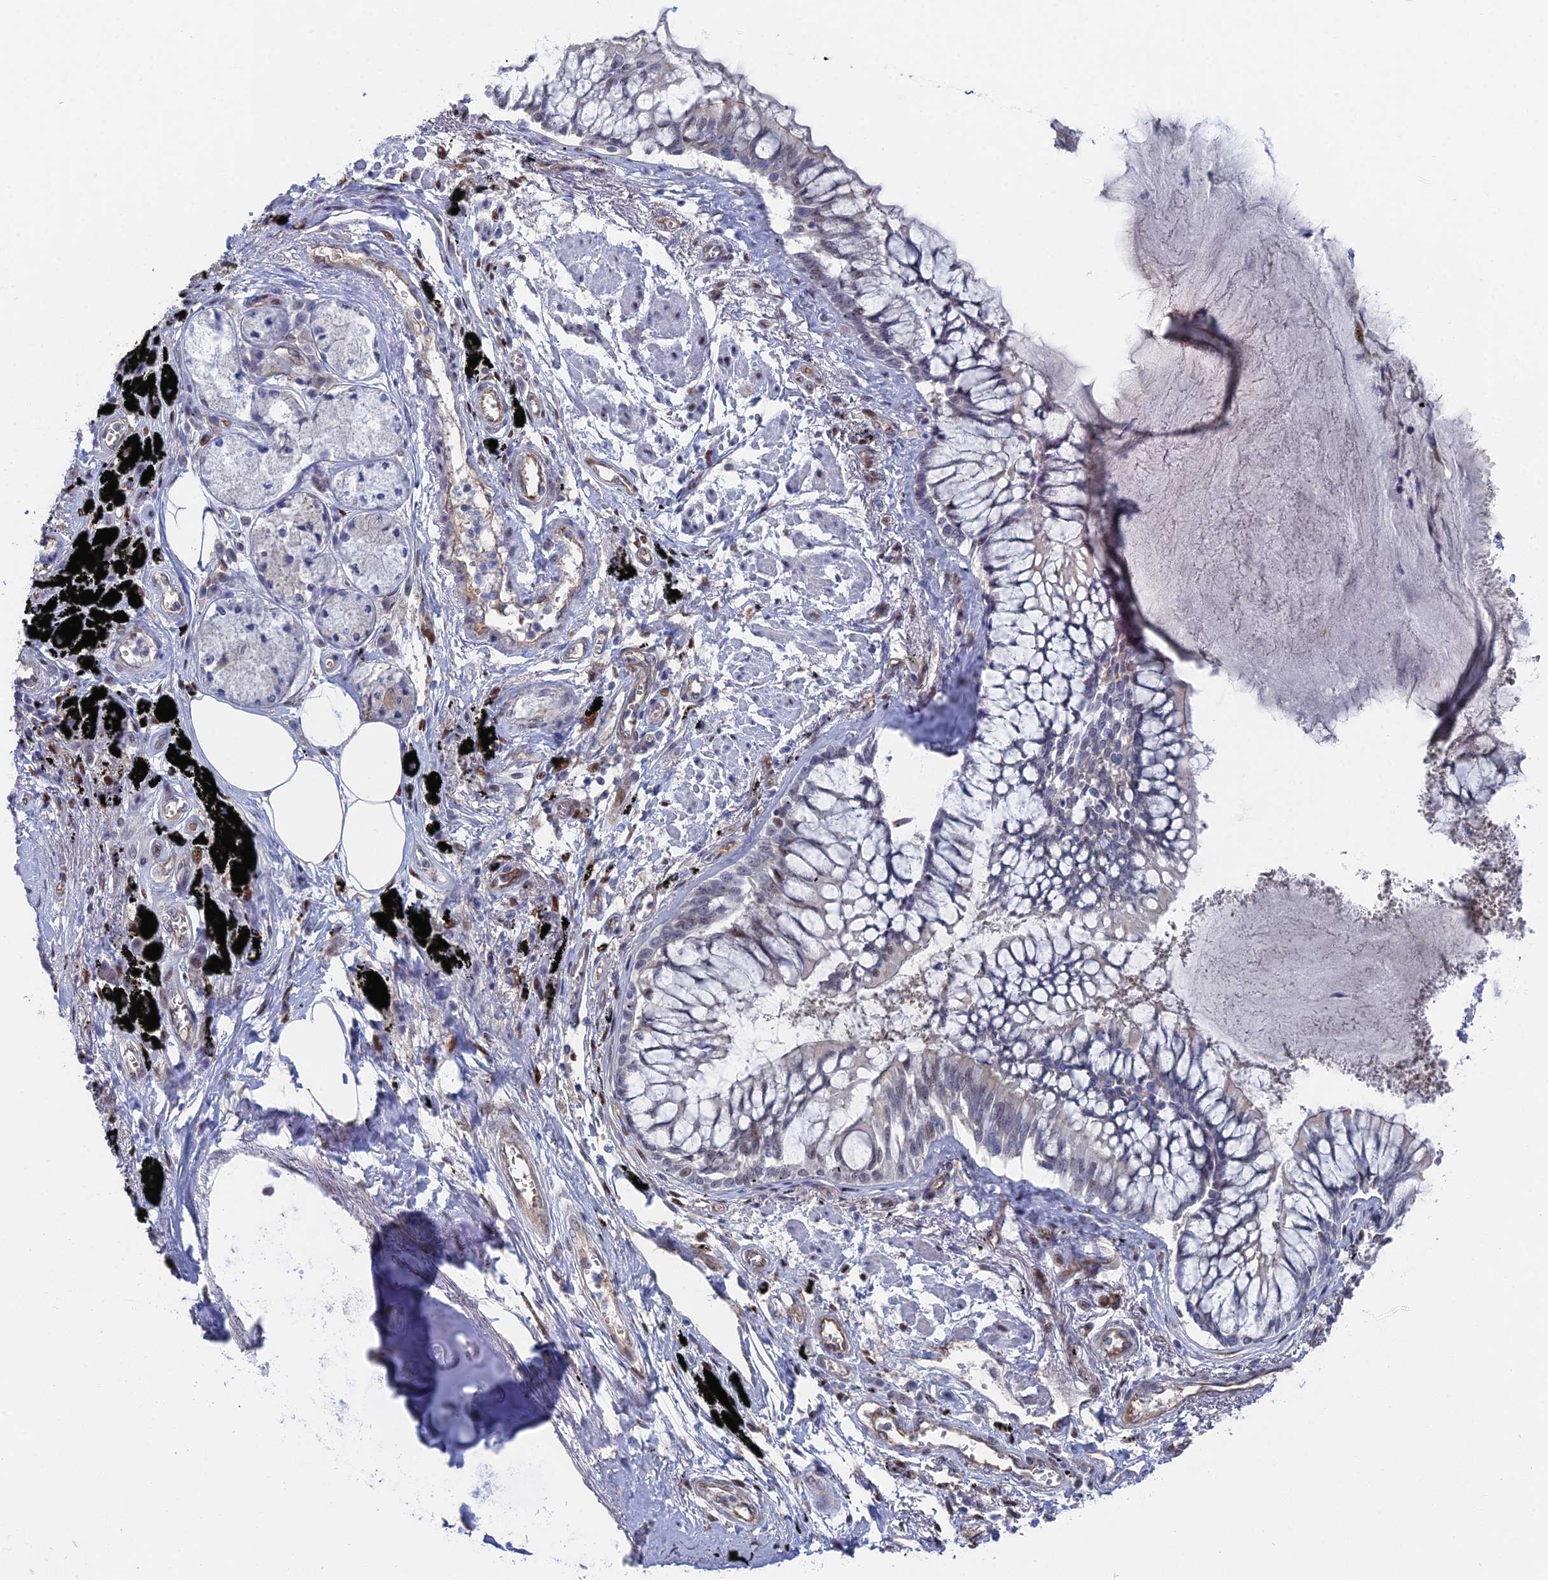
{"staining": {"intensity": "negative", "quantity": "none", "location": "none"}, "tissue": "lung cancer", "cell_type": "Tumor cells", "image_type": "cancer", "snomed": [{"axis": "morphology", "description": "Adenocarcinoma, NOS"}, {"axis": "topography", "description": "Lung"}], "caption": "An immunohistochemistry (IHC) image of adenocarcinoma (lung) is shown. There is no staining in tumor cells of adenocarcinoma (lung).", "gene": "UNC5D", "patient": {"sex": "male", "age": 67}}